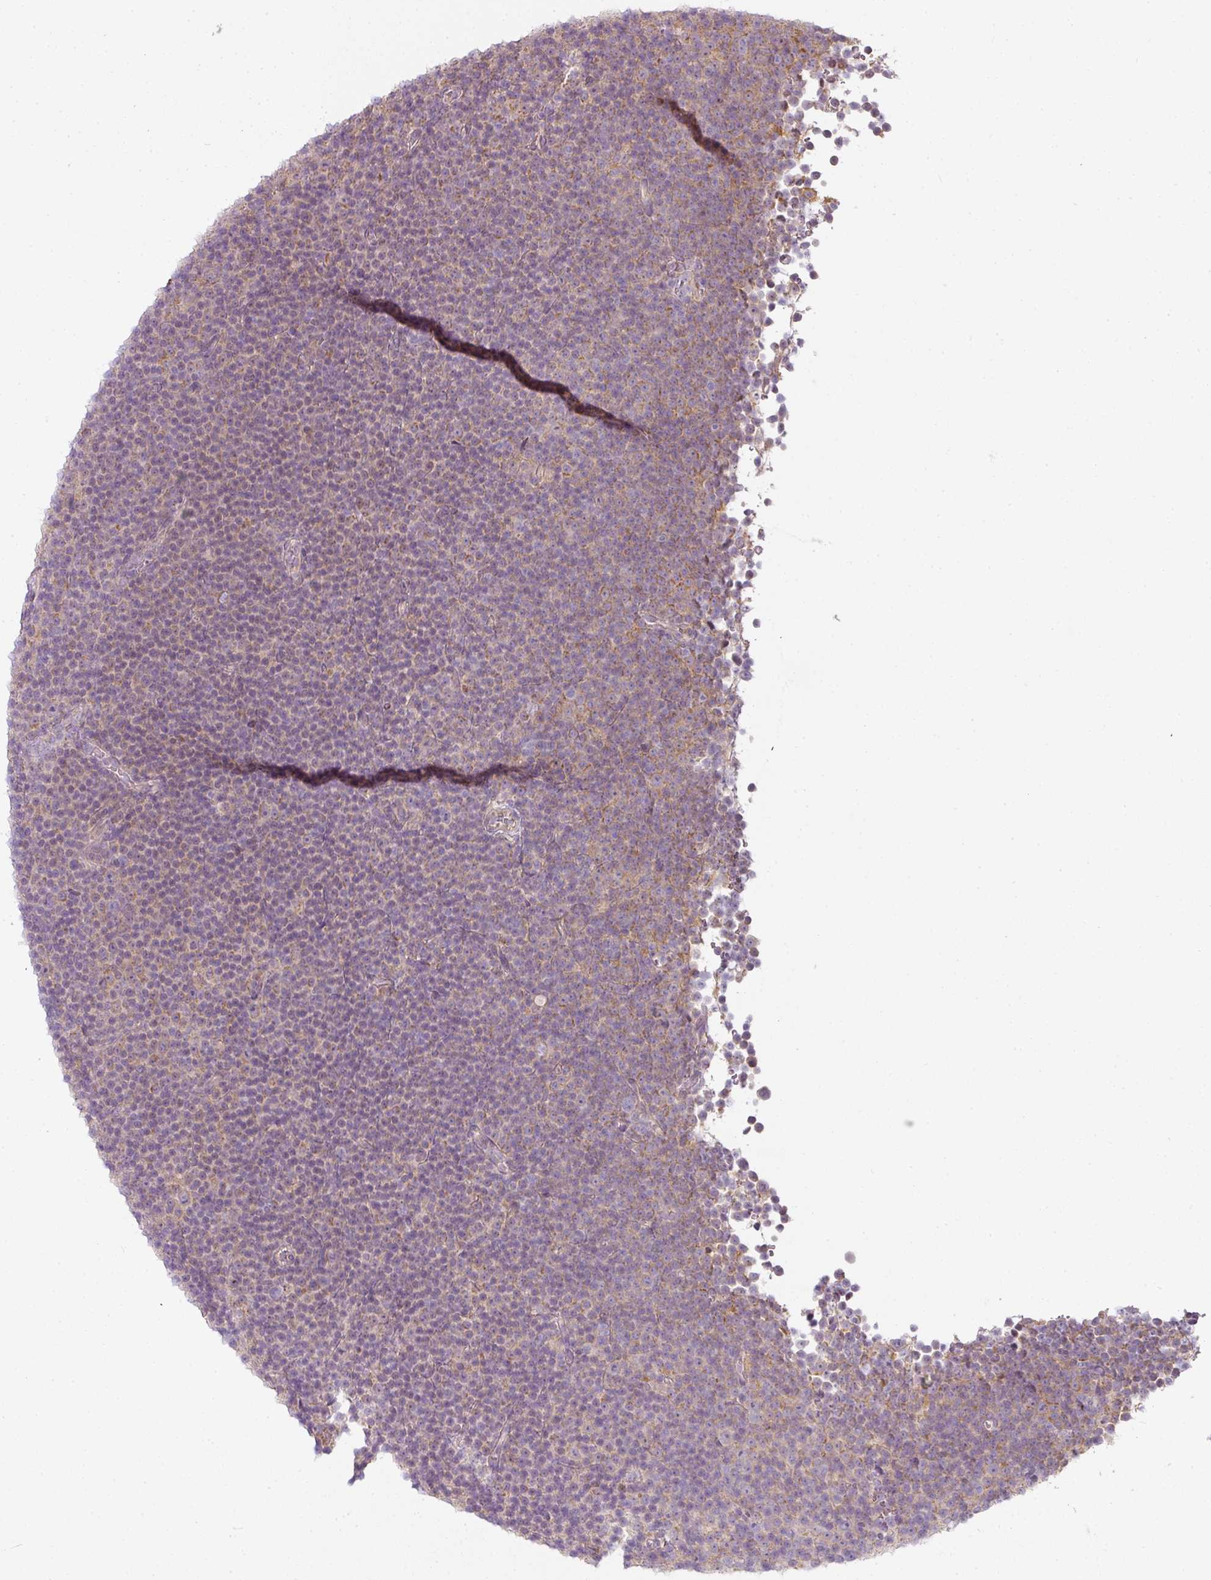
{"staining": {"intensity": "moderate", "quantity": "25%-75%", "location": "cytoplasmic/membranous"}, "tissue": "lymphoma", "cell_type": "Tumor cells", "image_type": "cancer", "snomed": [{"axis": "morphology", "description": "Malignant lymphoma, non-Hodgkin's type, Low grade"}, {"axis": "topography", "description": "Lymph node"}], "caption": "An image showing moderate cytoplasmic/membranous staining in about 25%-75% of tumor cells in lymphoma, as visualized by brown immunohistochemical staining.", "gene": "LY75", "patient": {"sex": "female", "age": 67}}